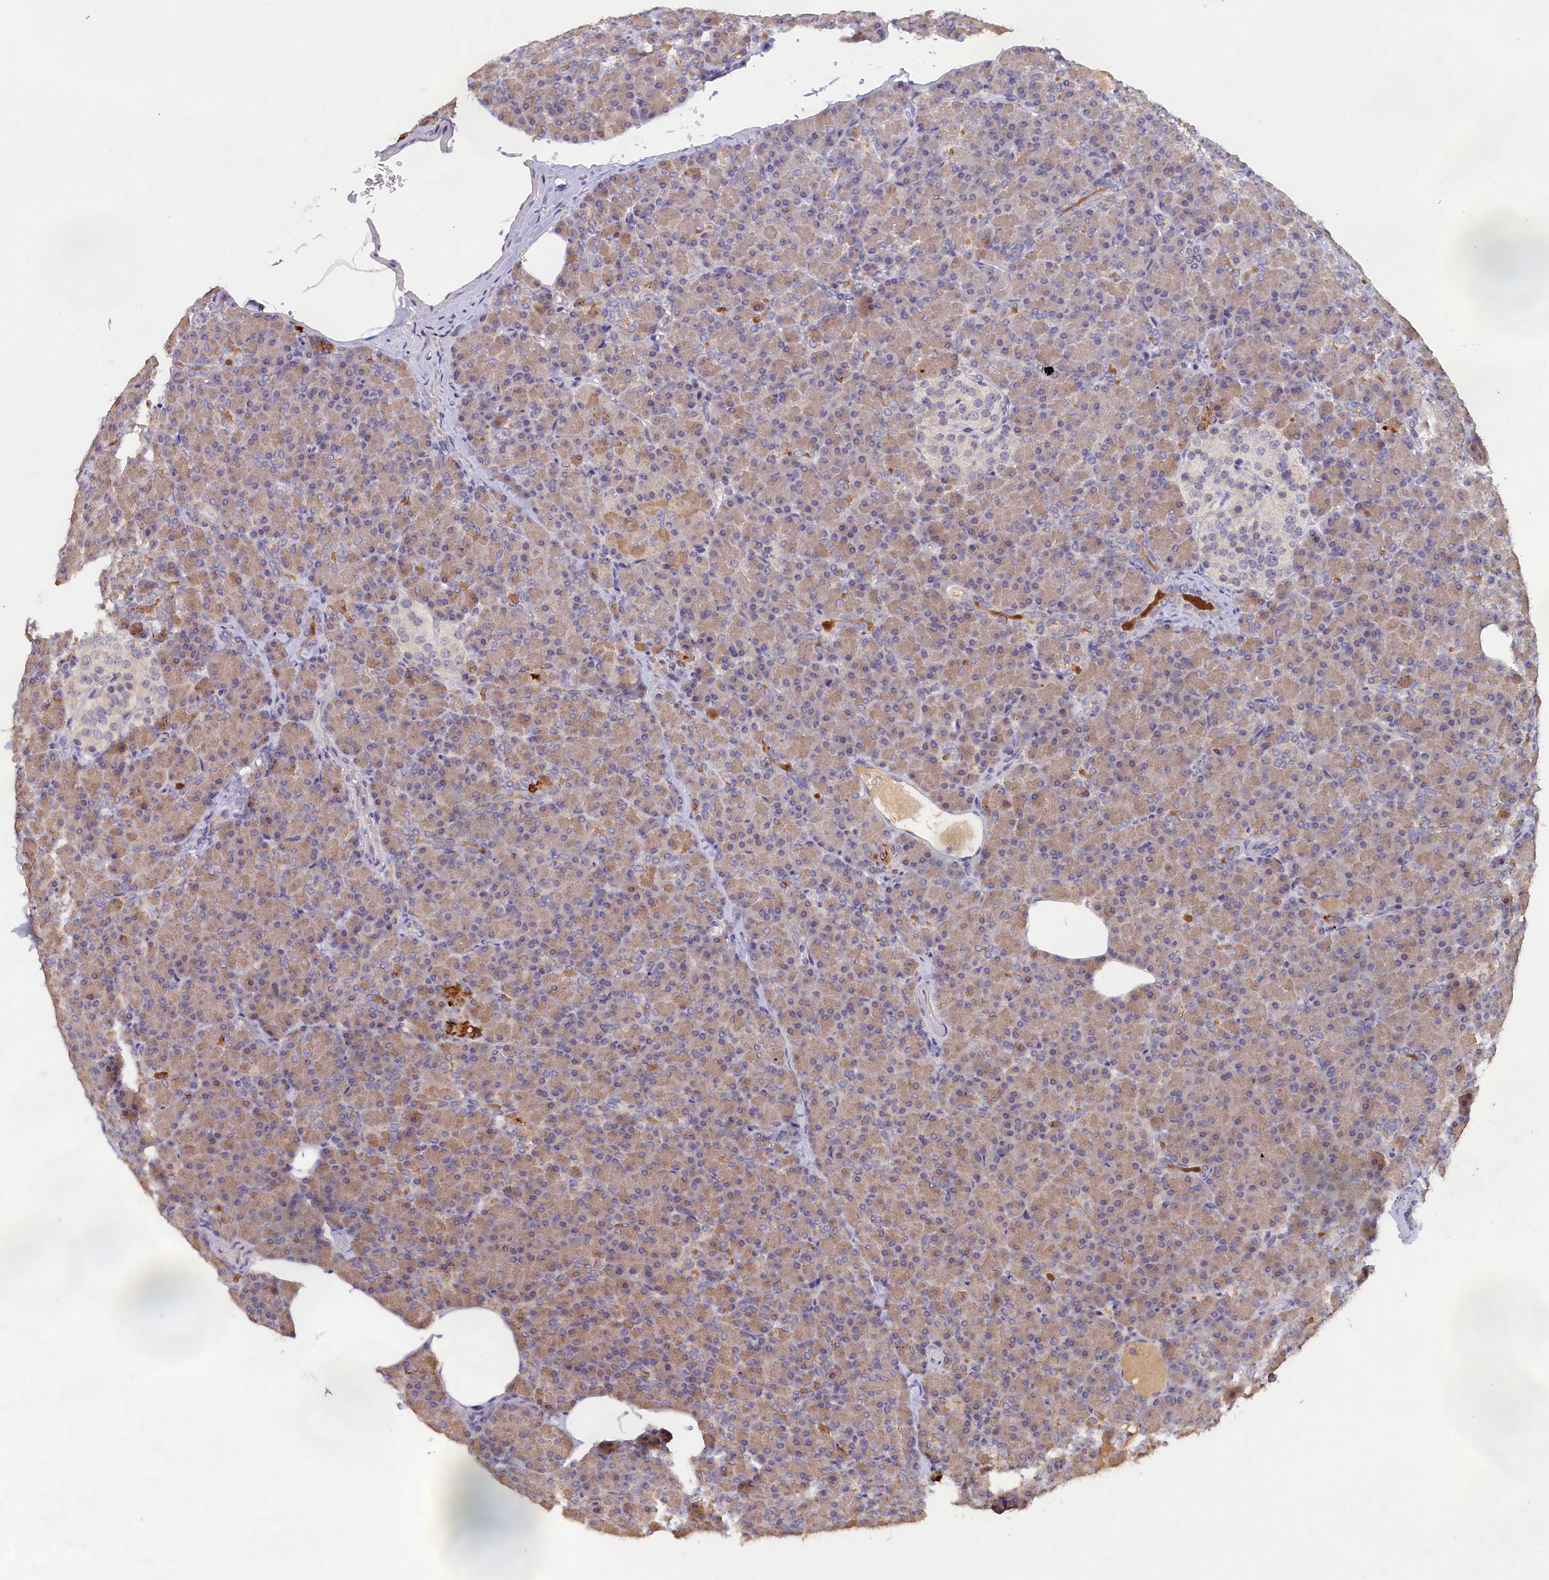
{"staining": {"intensity": "moderate", "quantity": ">75%", "location": "cytoplasmic/membranous"}, "tissue": "pancreas", "cell_type": "Exocrine glandular cells", "image_type": "normal", "snomed": [{"axis": "morphology", "description": "Normal tissue, NOS"}, {"axis": "topography", "description": "Pancreas"}], "caption": "DAB immunohistochemical staining of benign pancreas shows moderate cytoplasmic/membranous protein positivity in approximately >75% of exocrine glandular cells.", "gene": "CELF5", "patient": {"sex": "female", "age": 43}}